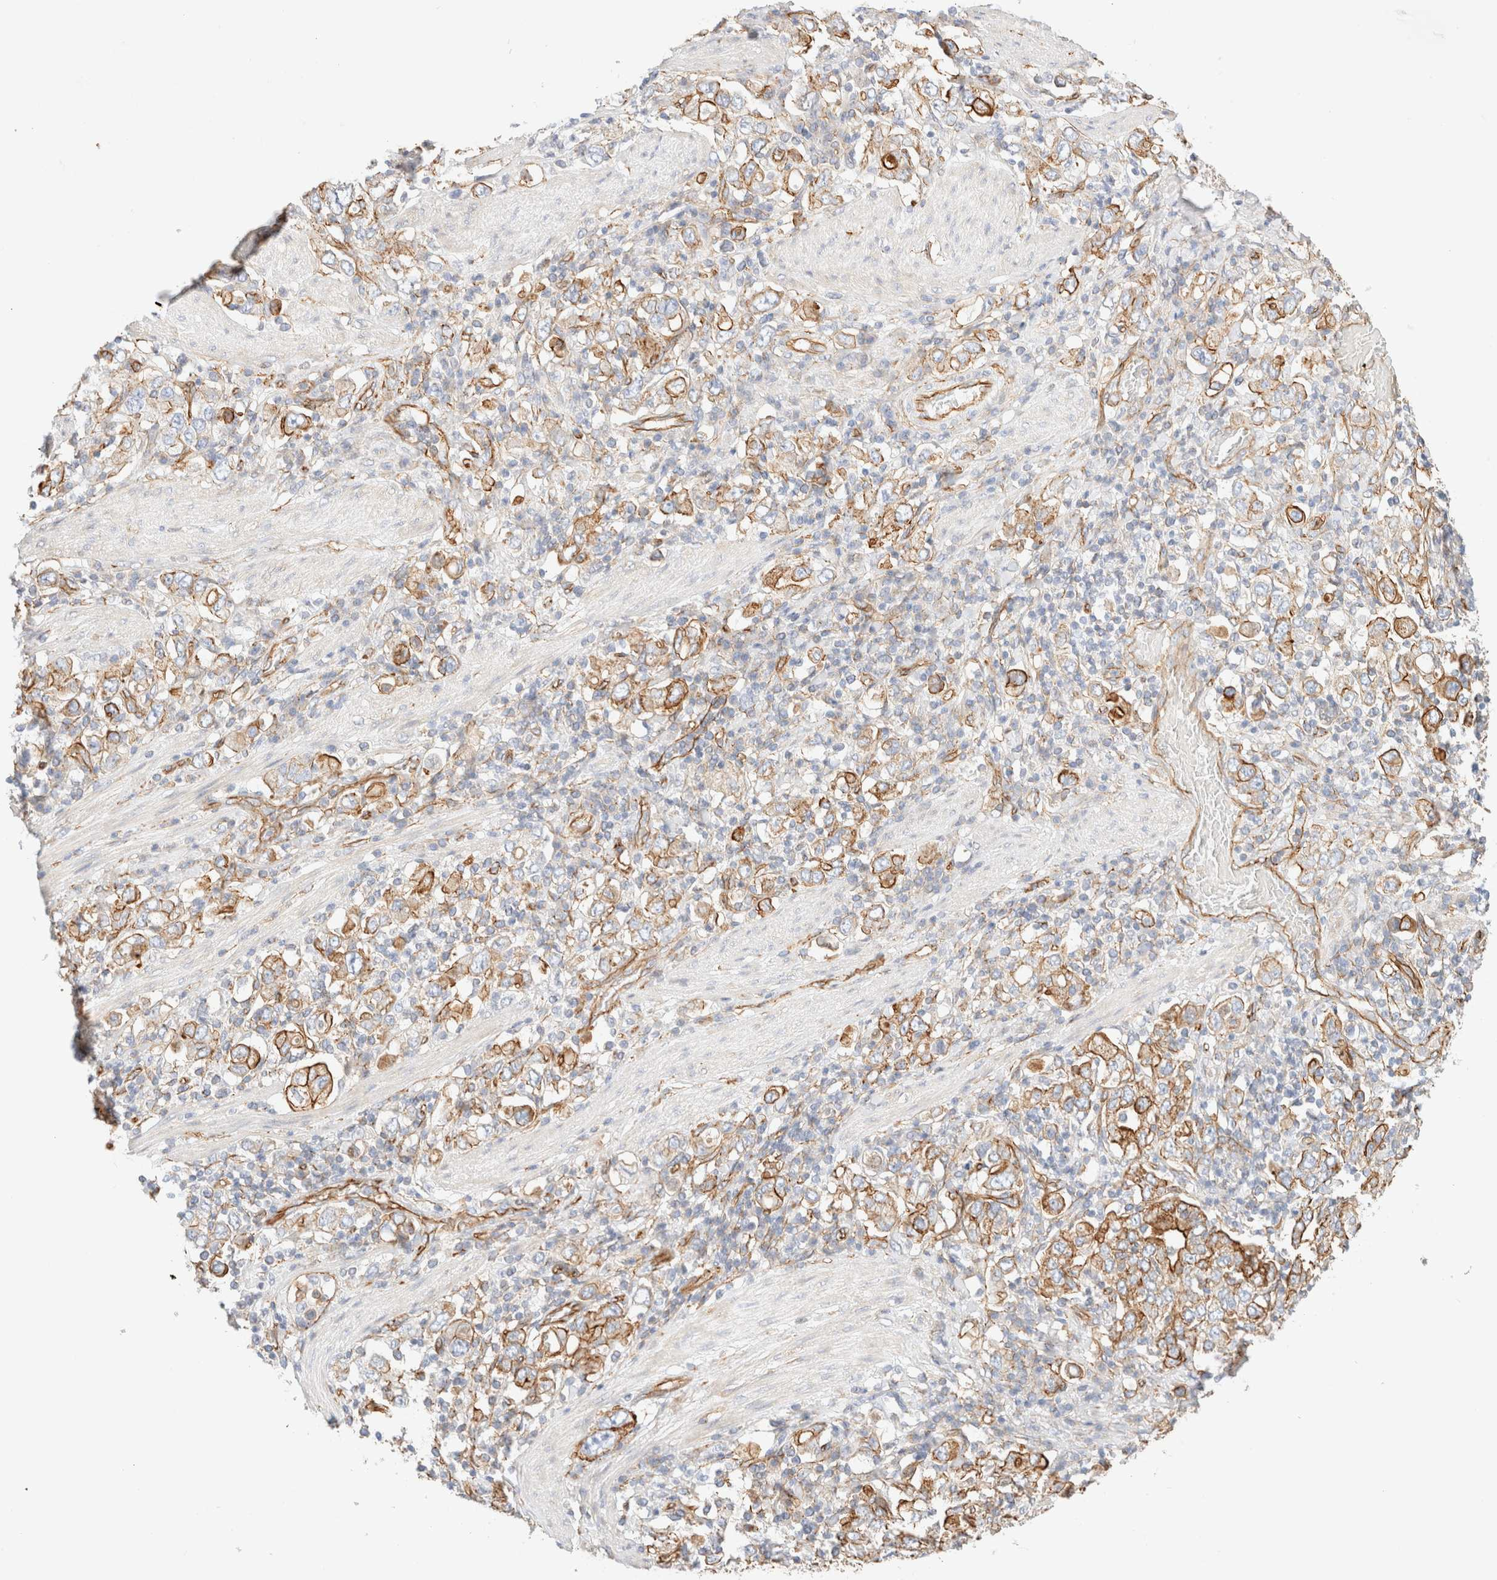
{"staining": {"intensity": "moderate", "quantity": ">75%", "location": "cytoplasmic/membranous"}, "tissue": "stomach cancer", "cell_type": "Tumor cells", "image_type": "cancer", "snomed": [{"axis": "morphology", "description": "Adenocarcinoma, NOS"}, {"axis": "topography", "description": "Stomach, upper"}], "caption": "Protein expression analysis of stomach cancer shows moderate cytoplasmic/membranous expression in about >75% of tumor cells. The protein is shown in brown color, while the nuclei are stained blue.", "gene": "CYB5R4", "patient": {"sex": "male", "age": 62}}